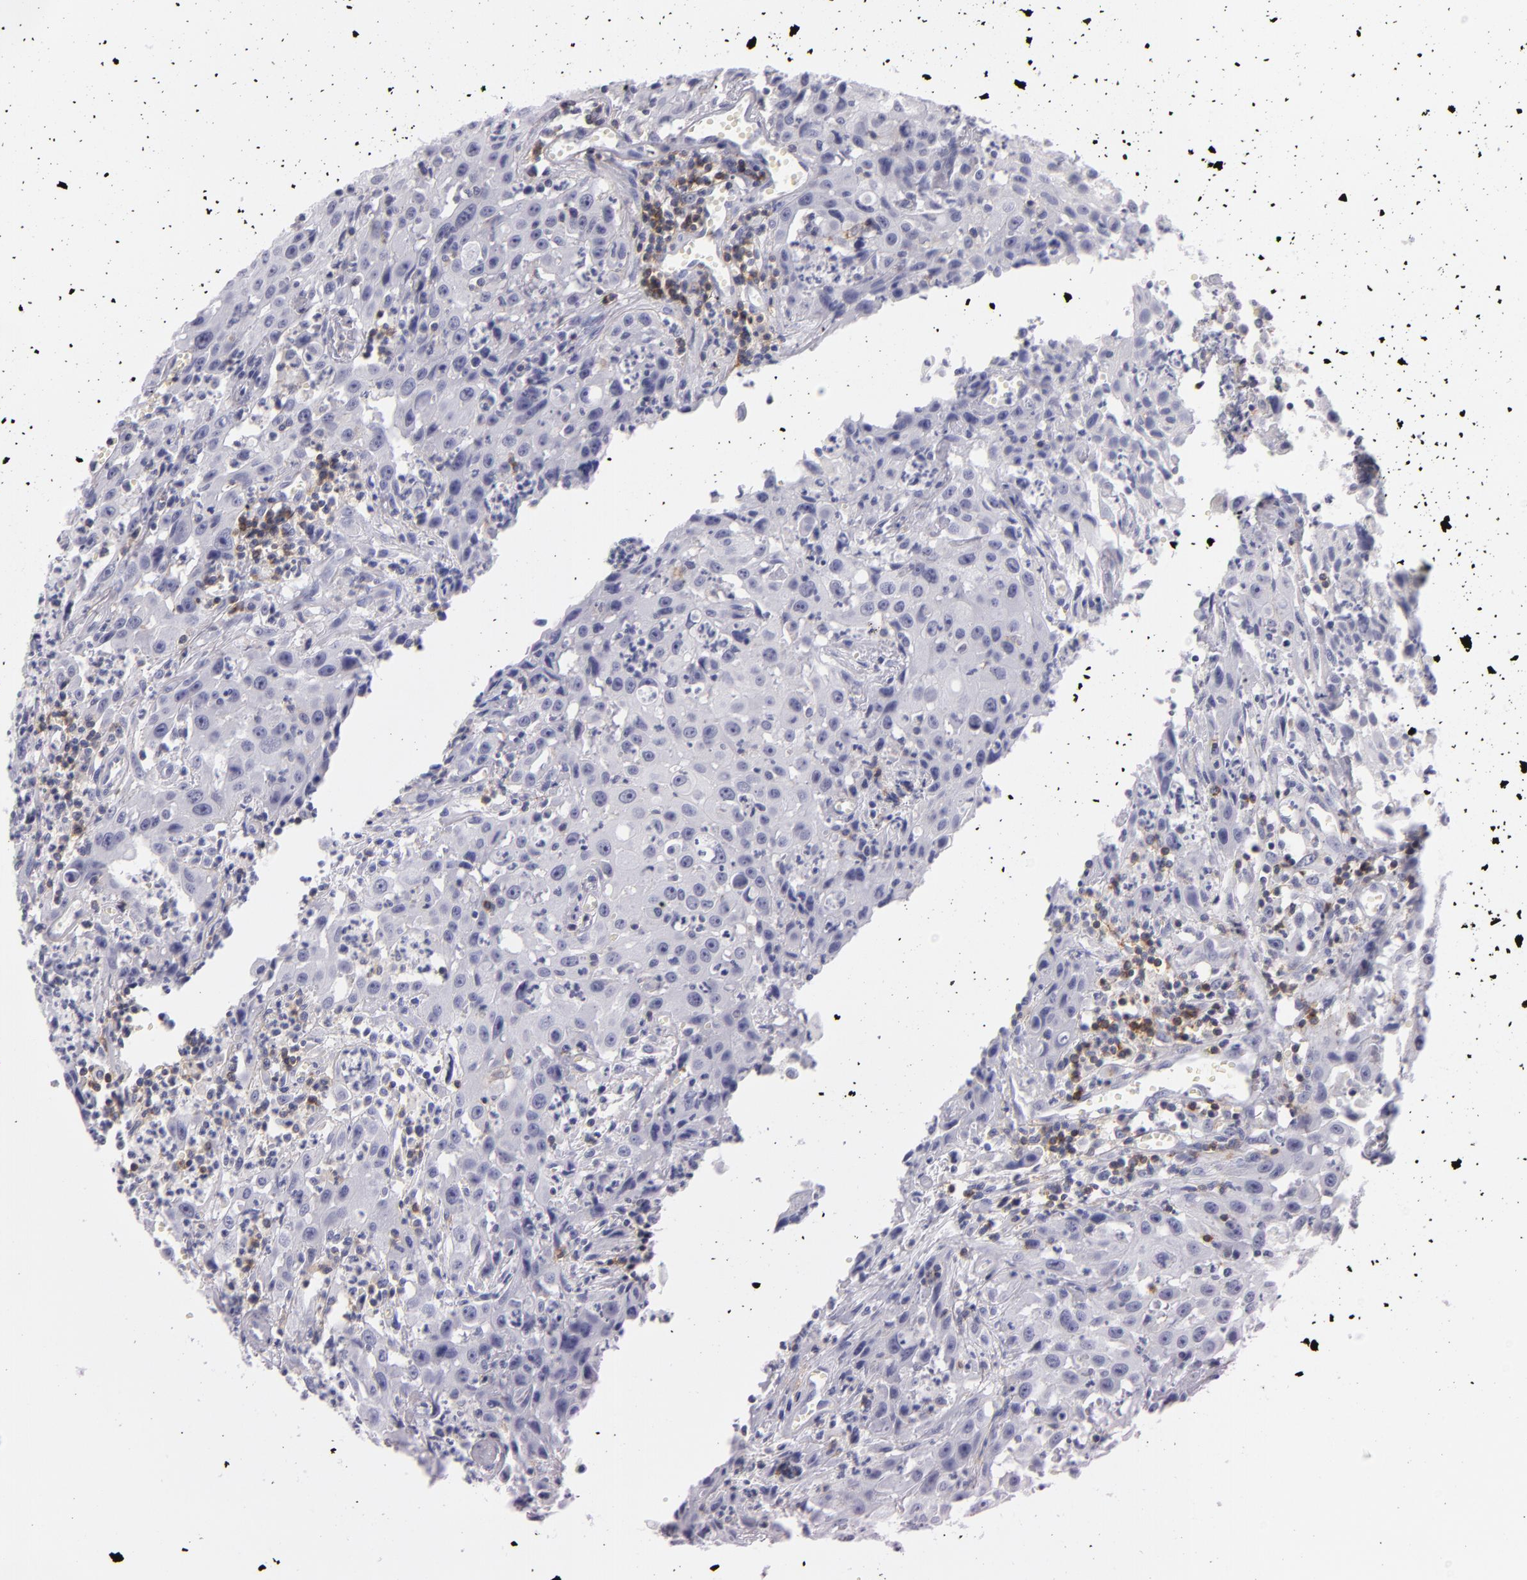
{"staining": {"intensity": "negative", "quantity": "none", "location": "none"}, "tissue": "urothelial cancer", "cell_type": "Tumor cells", "image_type": "cancer", "snomed": [{"axis": "morphology", "description": "Urothelial carcinoma, High grade"}, {"axis": "topography", "description": "Urinary bladder"}], "caption": "There is no significant expression in tumor cells of high-grade urothelial carcinoma.", "gene": "CD48", "patient": {"sex": "male", "age": 66}}